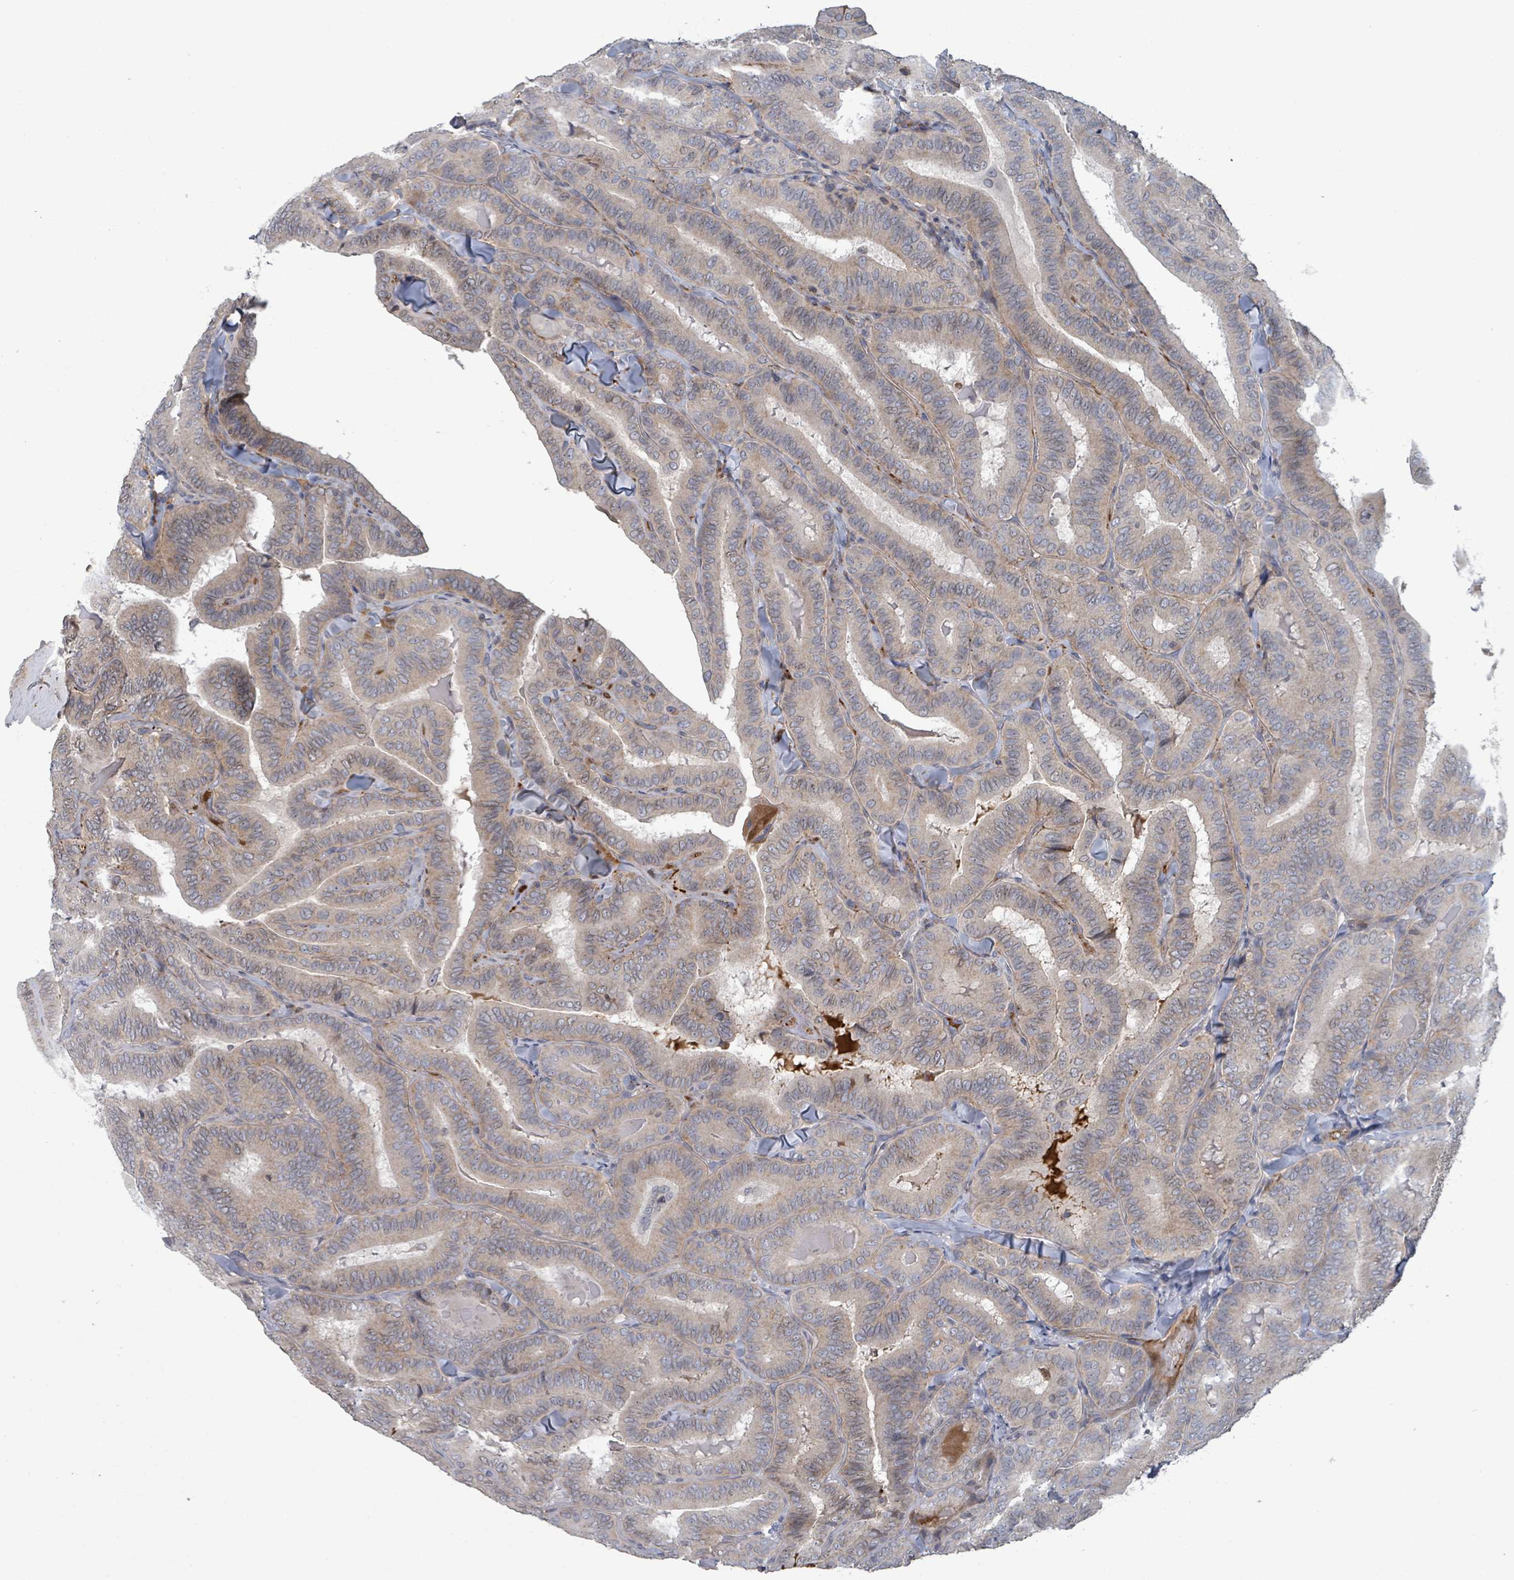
{"staining": {"intensity": "negative", "quantity": "none", "location": "none"}, "tissue": "thyroid cancer", "cell_type": "Tumor cells", "image_type": "cancer", "snomed": [{"axis": "morphology", "description": "Papillary adenocarcinoma, NOS"}, {"axis": "topography", "description": "Thyroid gland"}], "caption": "Immunohistochemistry (IHC) of human papillary adenocarcinoma (thyroid) demonstrates no positivity in tumor cells.", "gene": "GRM8", "patient": {"sex": "male", "age": 61}}